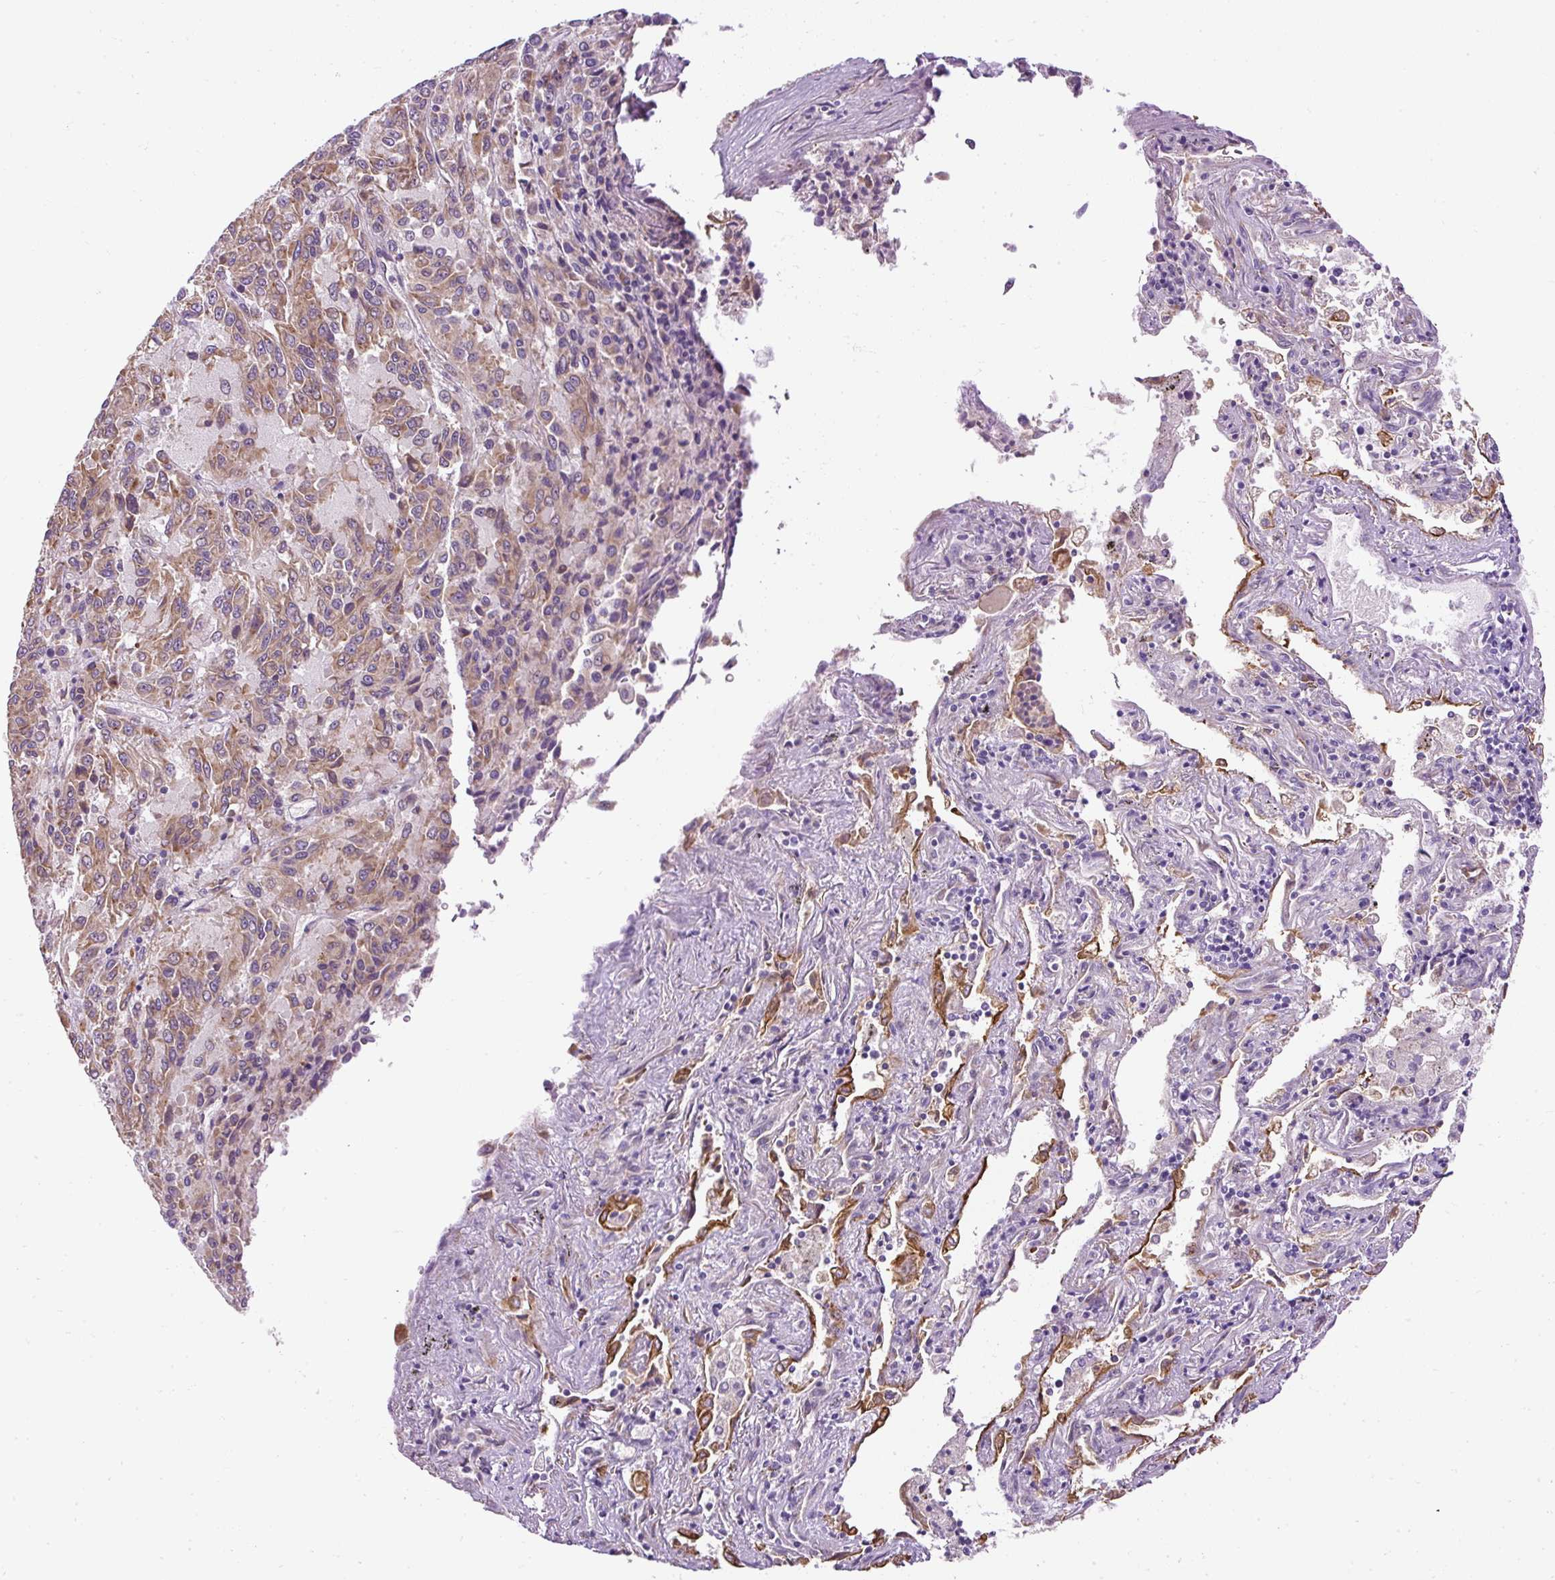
{"staining": {"intensity": "moderate", "quantity": ">75%", "location": "cytoplasmic/membranous"}, "tissue": "melanoma", "cell_type": "Tumor cells", "image_type": "cancer", "snomed": [{"axis": "morphology", "description": "Malignant melanoma, Metastatic site"}, {"axis": "topography", "description": "Lung"}], "caption": "The histopathology image displays immunohistochemical staining of malignant melanoma (metastatic site). There is moderate cytoplasmic/membranous expression is appreciated in about >75% of tumor cells. (DAB (3,3'-diaminobenzidine) = brown stain, brightfield microscopy at high magnification).", "gene": "FAM149A", "patient": {"sex": "male", "age": 64}}